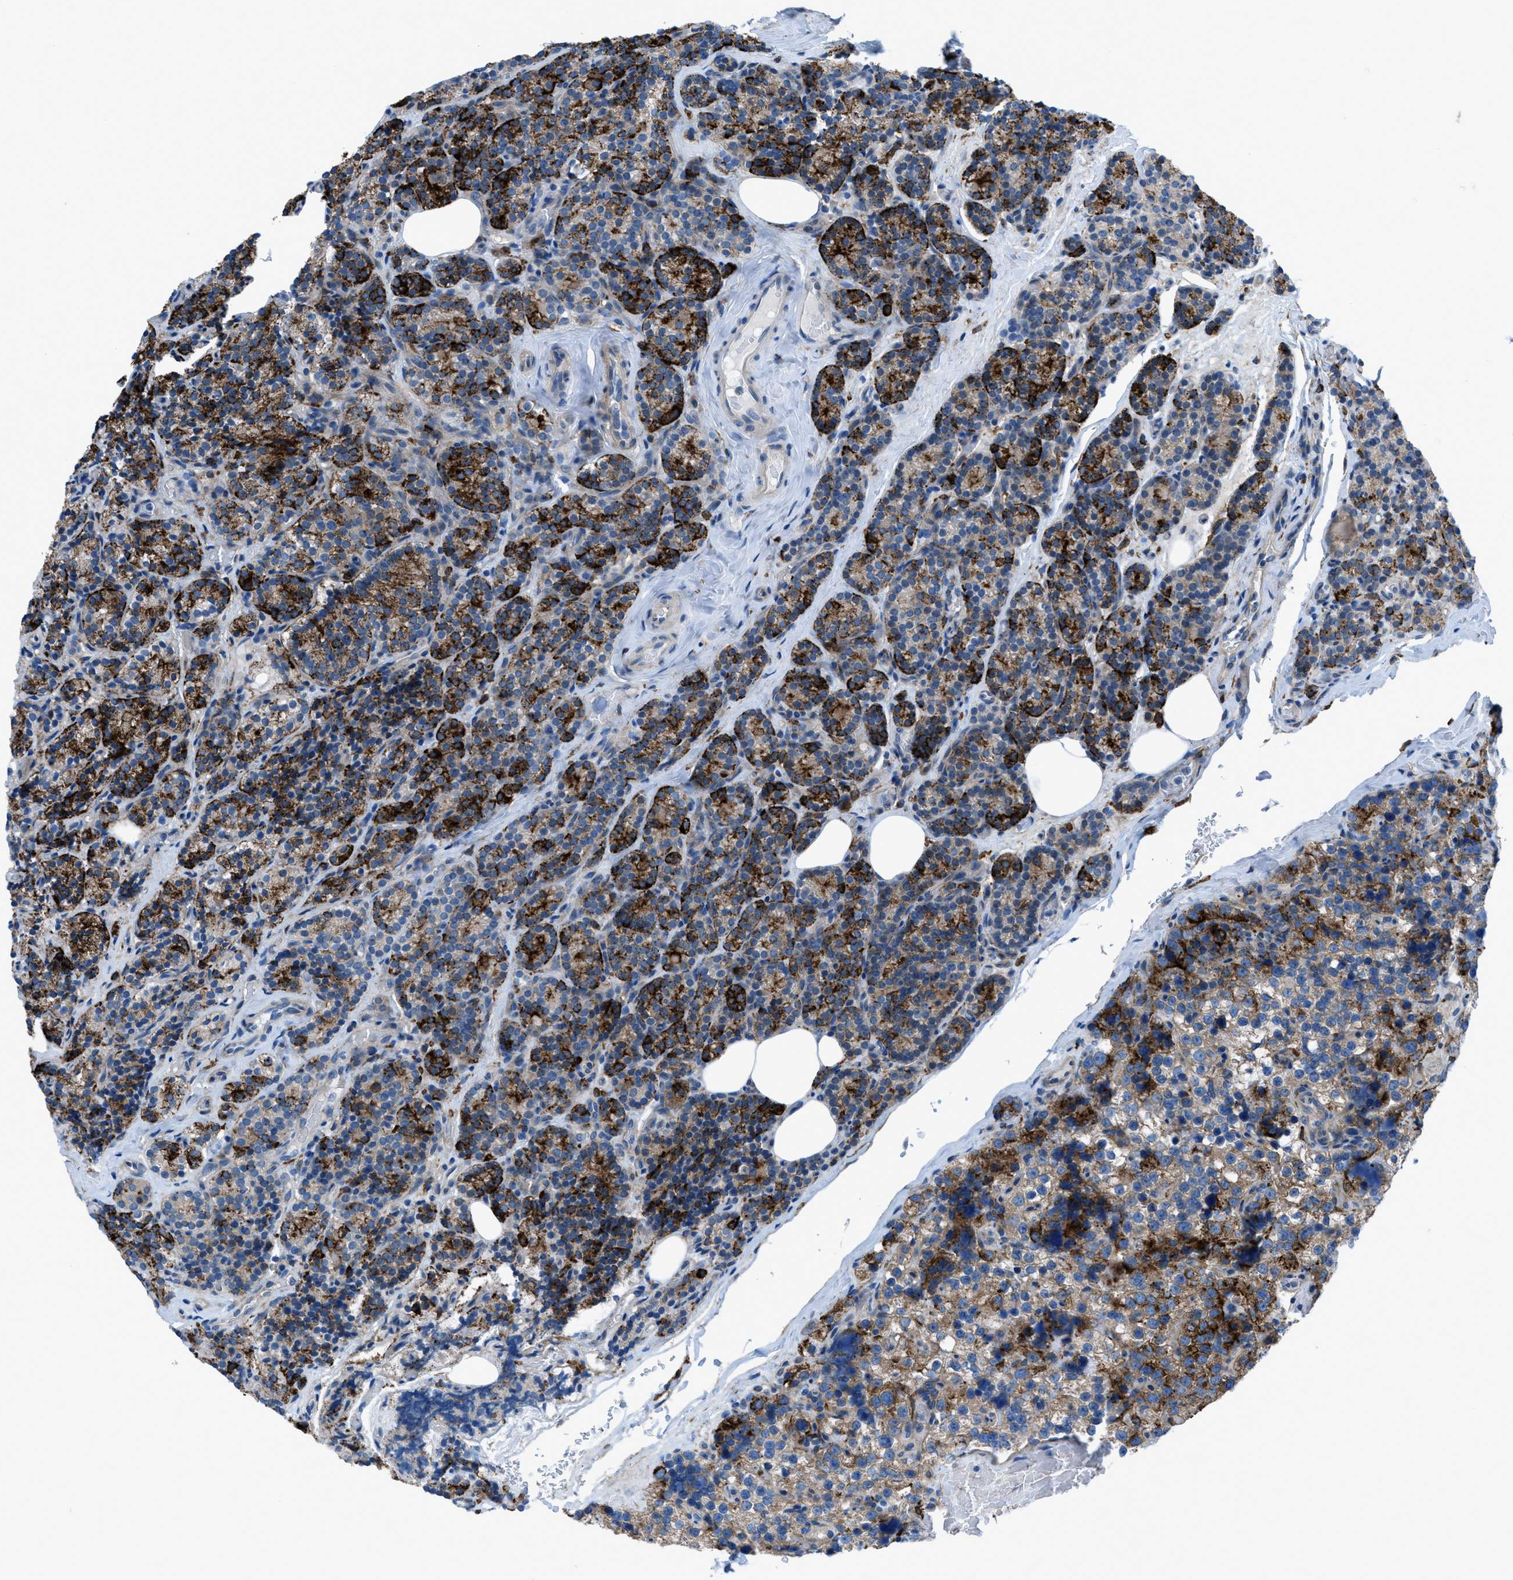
{"staining": {"intensity": "strong", "quantity": ">75%", "location": "cytoplasmic/membranous"}, "tissue": "parathyroid gland", "cell_type": "Glandular cells", "image_type": "normal", "snomed": [{"axis": "morphology", "description": "Normal tissue, NOS"}, {"axis": "morphology", "description": "Adenoma, NOS"}, {"axis": "topography", "description": "Parathyroid gland"}], "caption": "Protein analysis of normal parathyroid gland shows strong cytoplasmic/membranous positivity in approximately >75% of glandular cells.", "gene": "EGFR", "patient": {"sex": "female", "age": 51}}